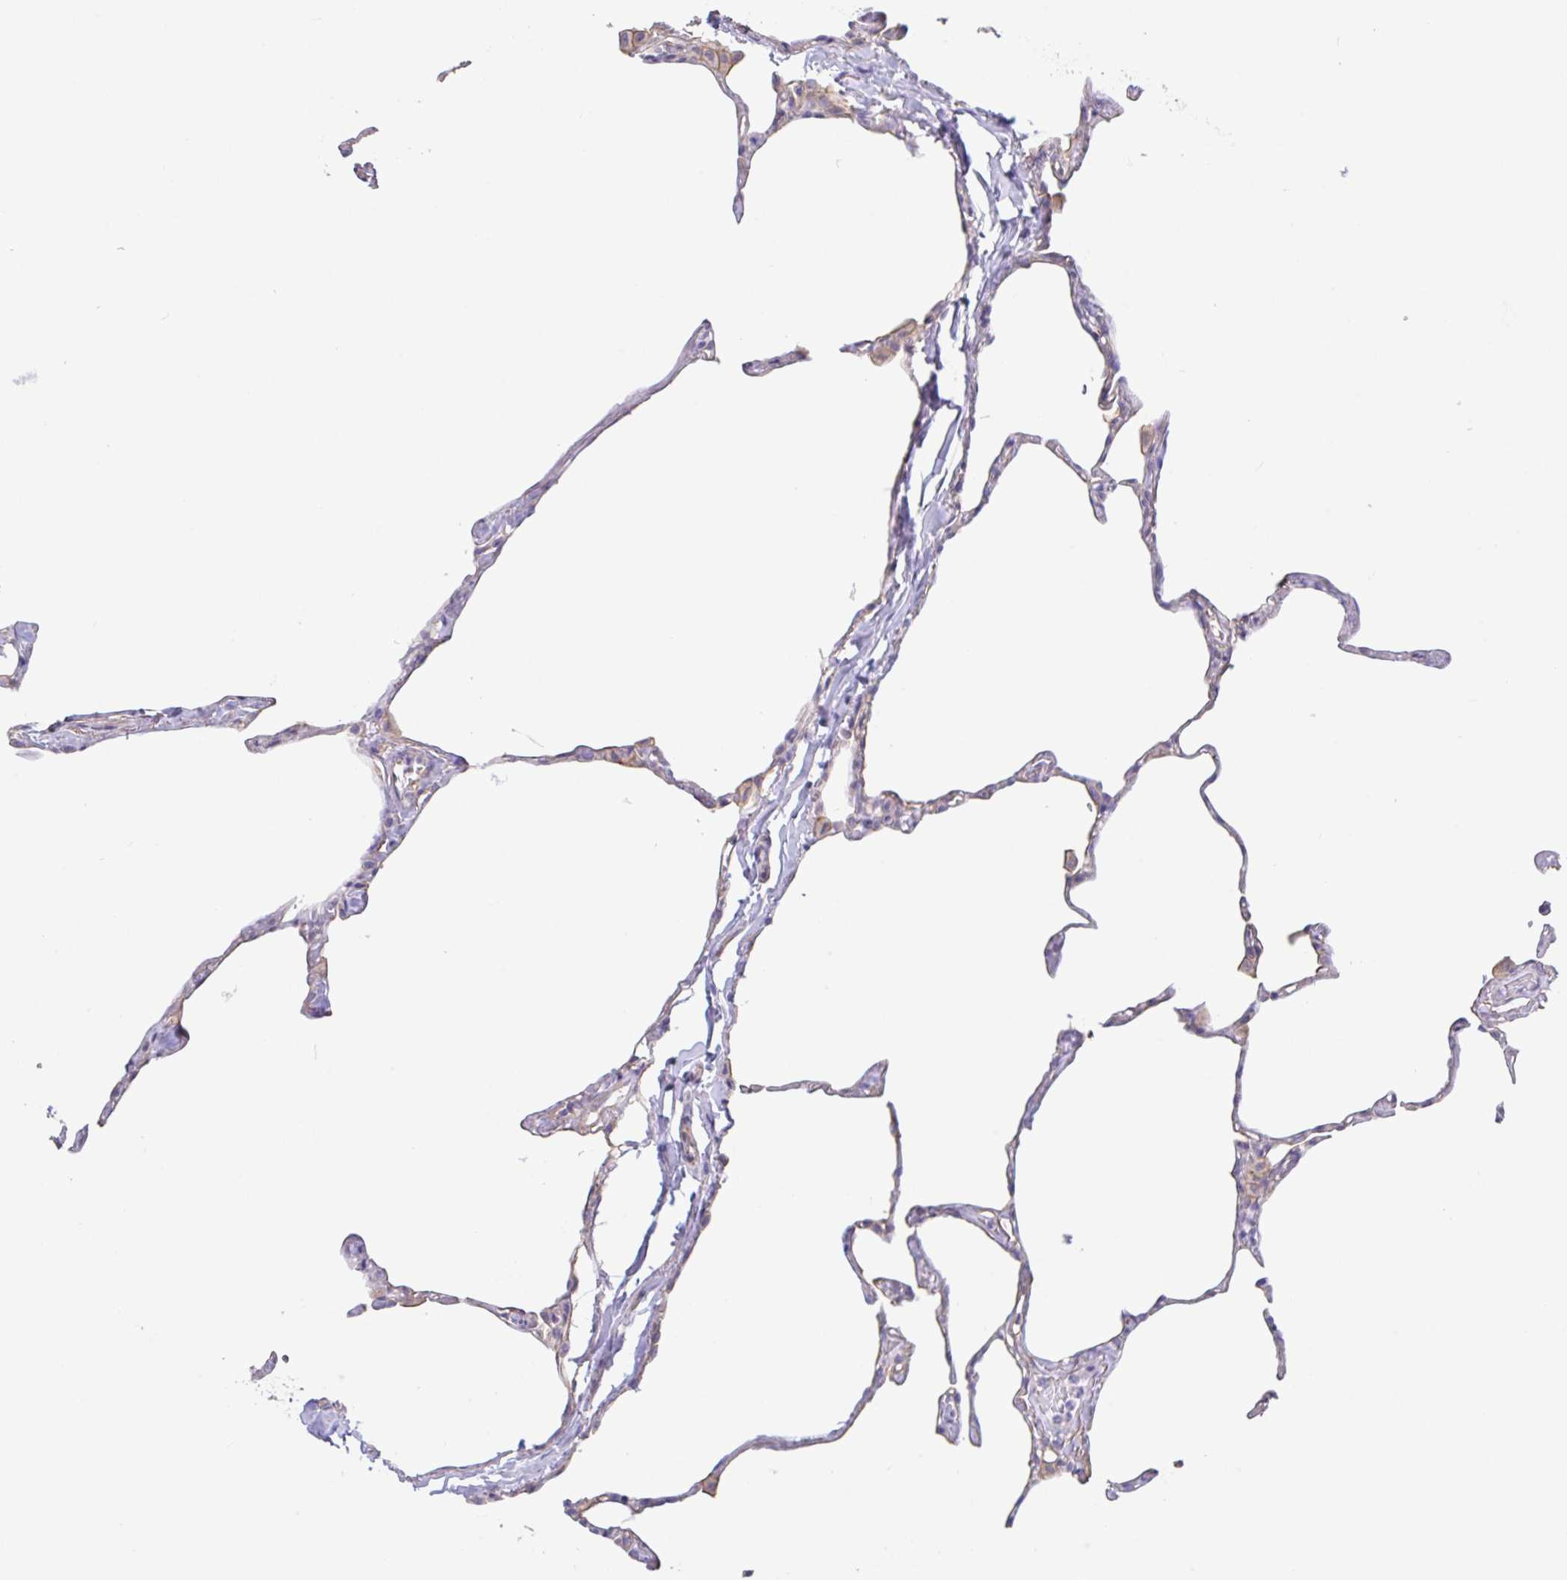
{"staining": {"intensity": "negative", "quantity": "none", "location": "none"}, "tissue": "lung", "cell_type": "Alveolar cells", "image_type": "normal", "snomed": [{"axis": "morphology", "description": "Normal tissue, NOS"}, {"axis": "topography", "description": "Lung"}], "caption": "Immunohistochemistry (IHC) image of benign human lung stained for a protein (brown), which reveals no staining in alveolar cells.", "gene": "PLCD4", "patient": {"sex": "male", "age": 65}}